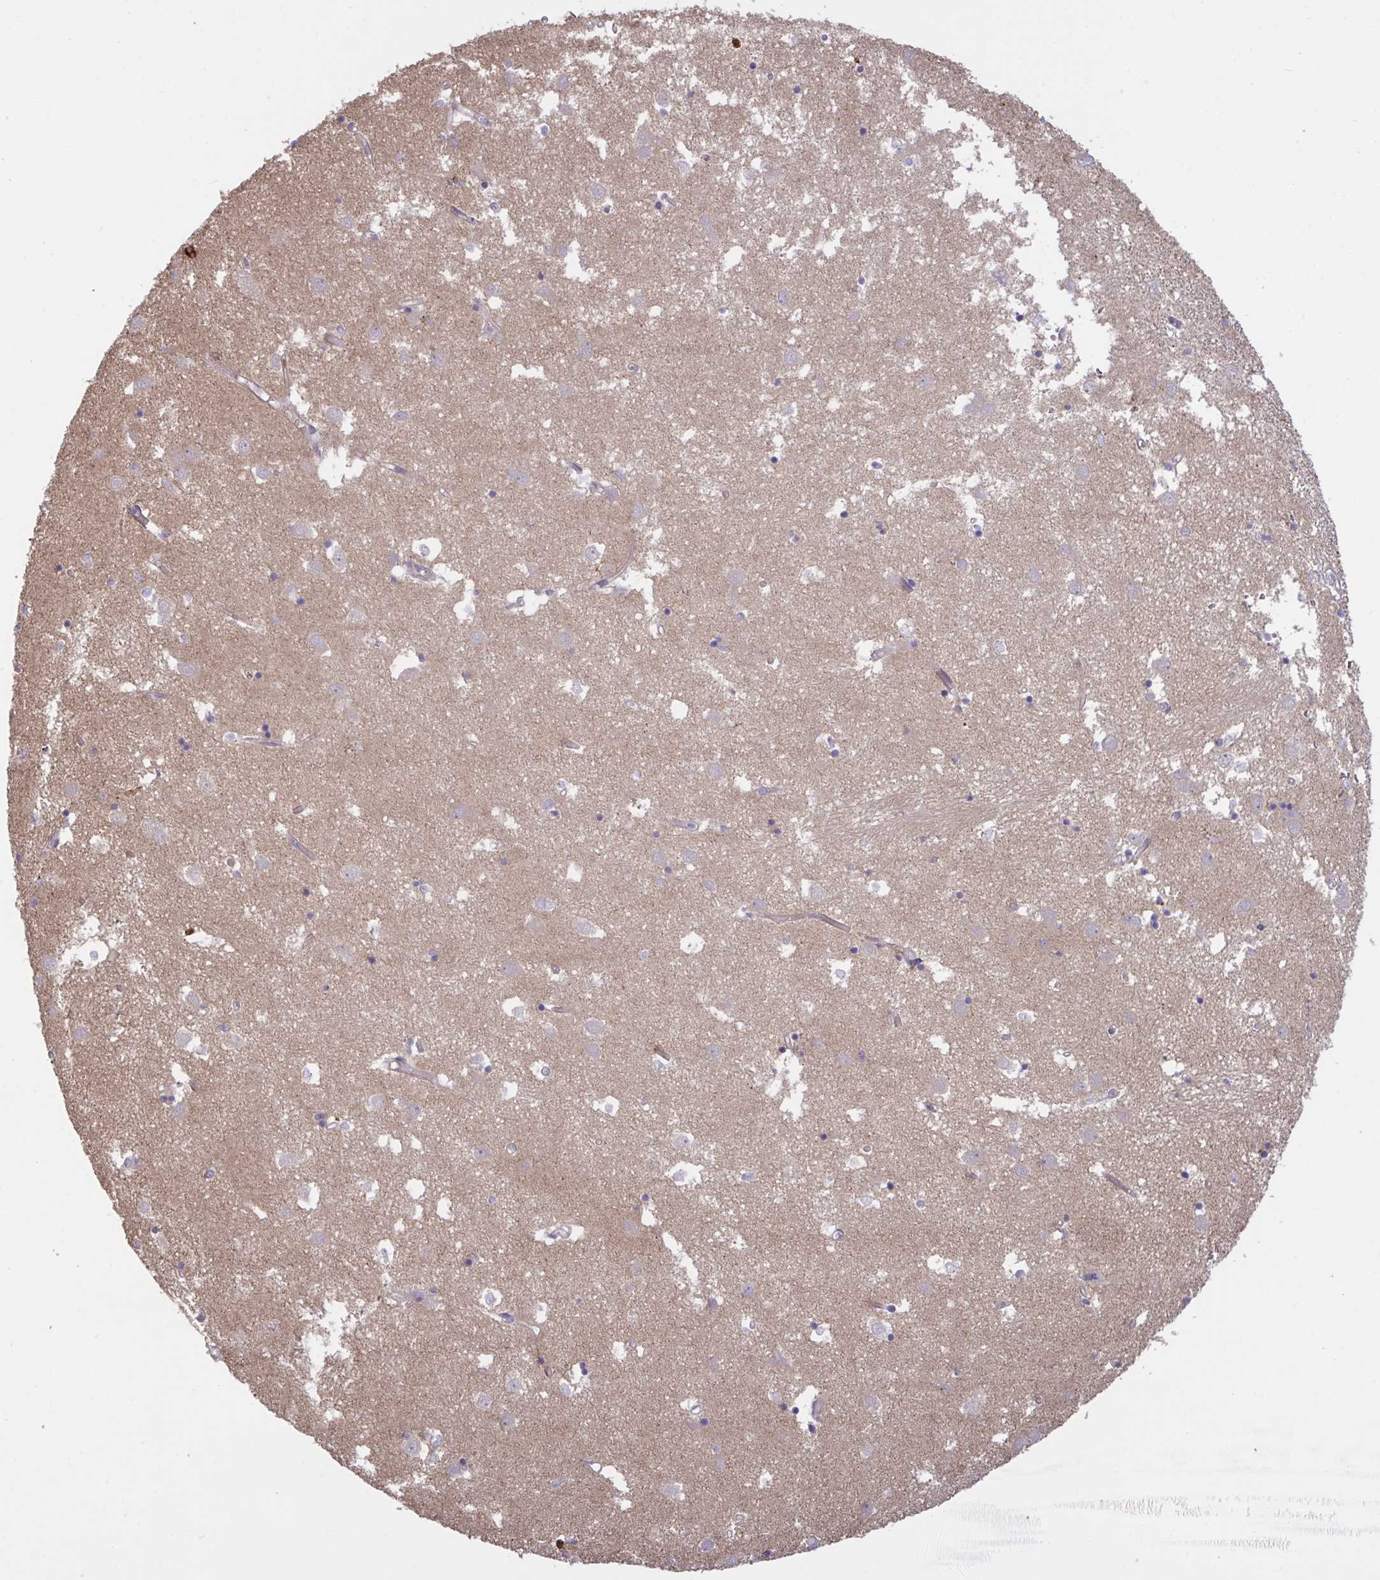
{"staining": {"intensity": "negative", "quantity": "none", "location": "none"}, "tissue": "caudate", "cell_type": "Glial cells", "image_type": "normal", "snomed": [{"axis": "morphology", "description": "Normal tissue, NOS"}, {"axis": "topography", "description": "Lateral ventricle wall"}], "caption": "The histopathology image exhibits no significant positivity in glial cells of caudate.", "gene": "IL1R1", "patient": {"sex": "male", "age": 70}}